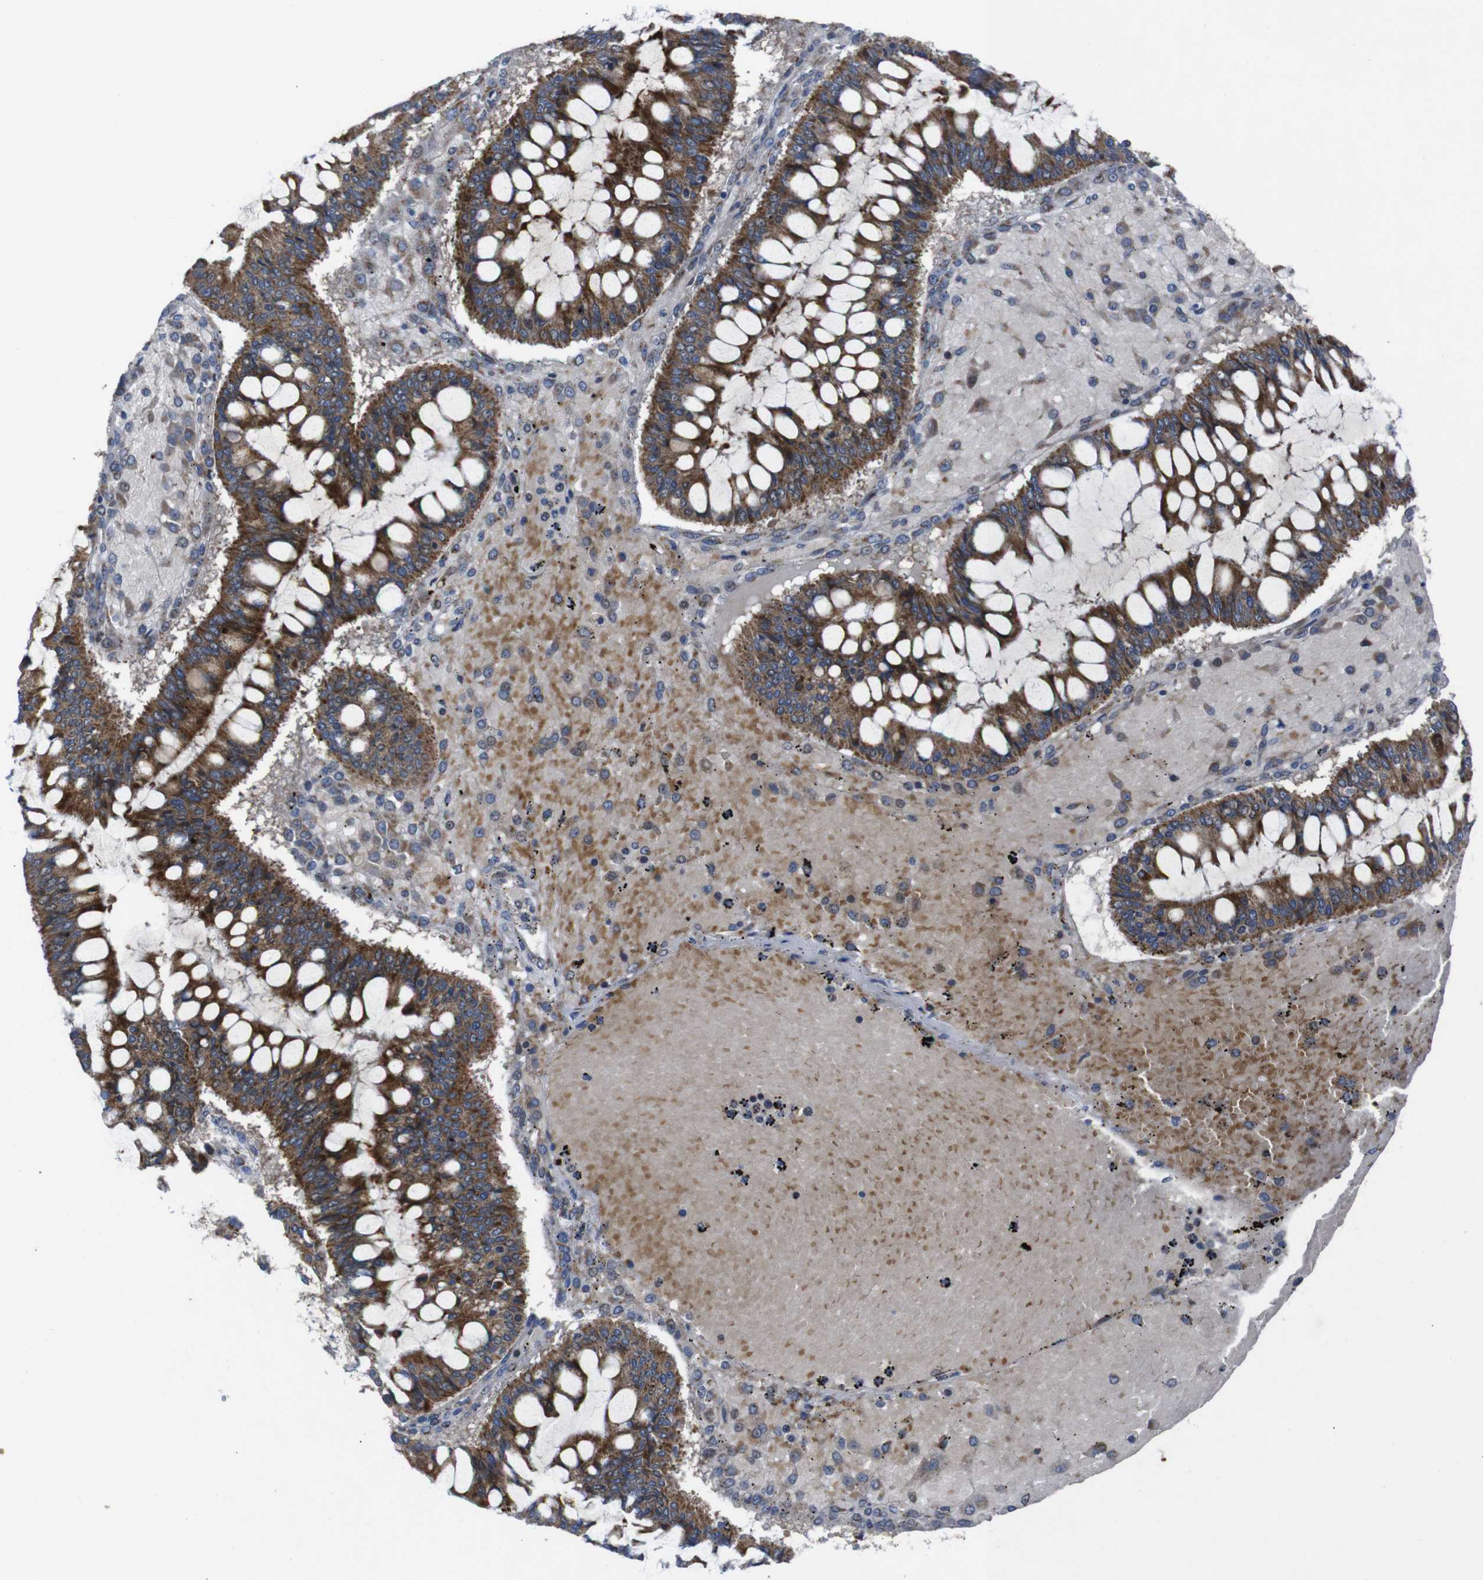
{"staining": {"intensity": "strong", "quantity": ">75%", "location": "cytoplasmic/membranous"}, "tissue": "ovarian cancer", "cell_type": "Tumor cells", "image_type": "cancer", "snomed": [{"axis": "morphology", "description": "Cystadenocarcinoma, mucinous, NOS"}, {"axis": "topography", "description": "Ovary"}], "caption": "A high-resolution photomicrograph shows IHC staining of ovarian cancer, which shows strong cytoplasmic/membranous positivity in about >75% of tumor cells.", "gene": "CHST10", "patient": {"sex": "female", "age": 73}}